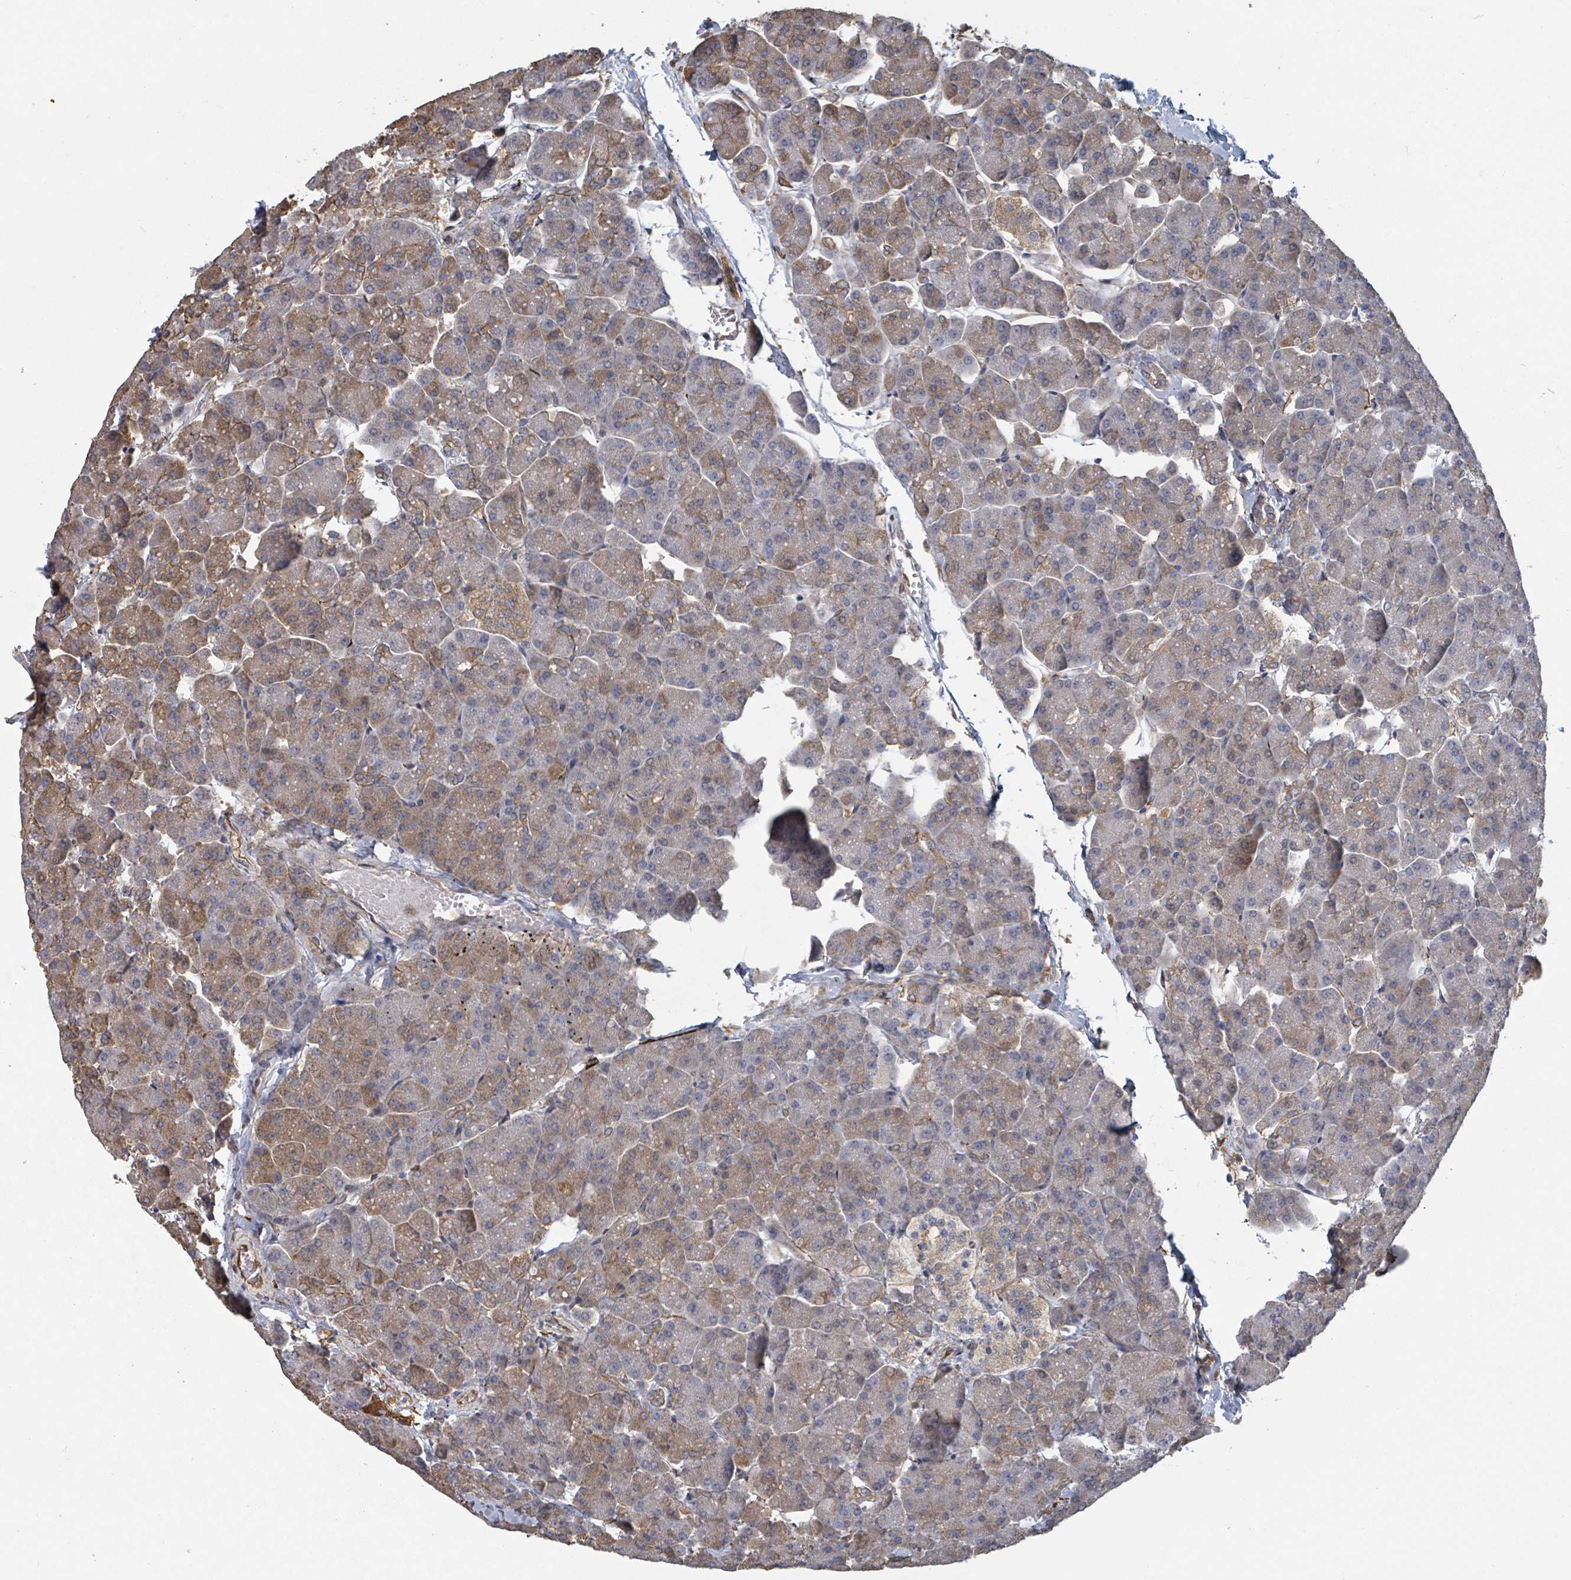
{"staining": {"intensity": "moderate", "quantity": "25%-75%", "location": "cytoplasmic/membranous"}, "tissue": "pancreas", "cell_type": "Exocrine glandular cells", "image_type": "normal", "snomed": [{"axis": "morphology", "description": "Normal tissue, NOS"}, {"axis": "topography", "description": "Pancreas"}, {"axis": "topography", "description": "Peripheral nerve tissue"}], "caption": "DAB immunohistochemical staining of unremarkable human pancreas displays moderate cytoplasmic/membranous protein staining in approximately 25%-75% of exocrine glandular cells. (Stains: DAB (3,3'-diaminobenzidine) in brown, nuclei in blue, Microscopy: brightfield microscopy at high magnification).", "gene": "PLAUR", "patient": {"sex": "male", "age": 54}}